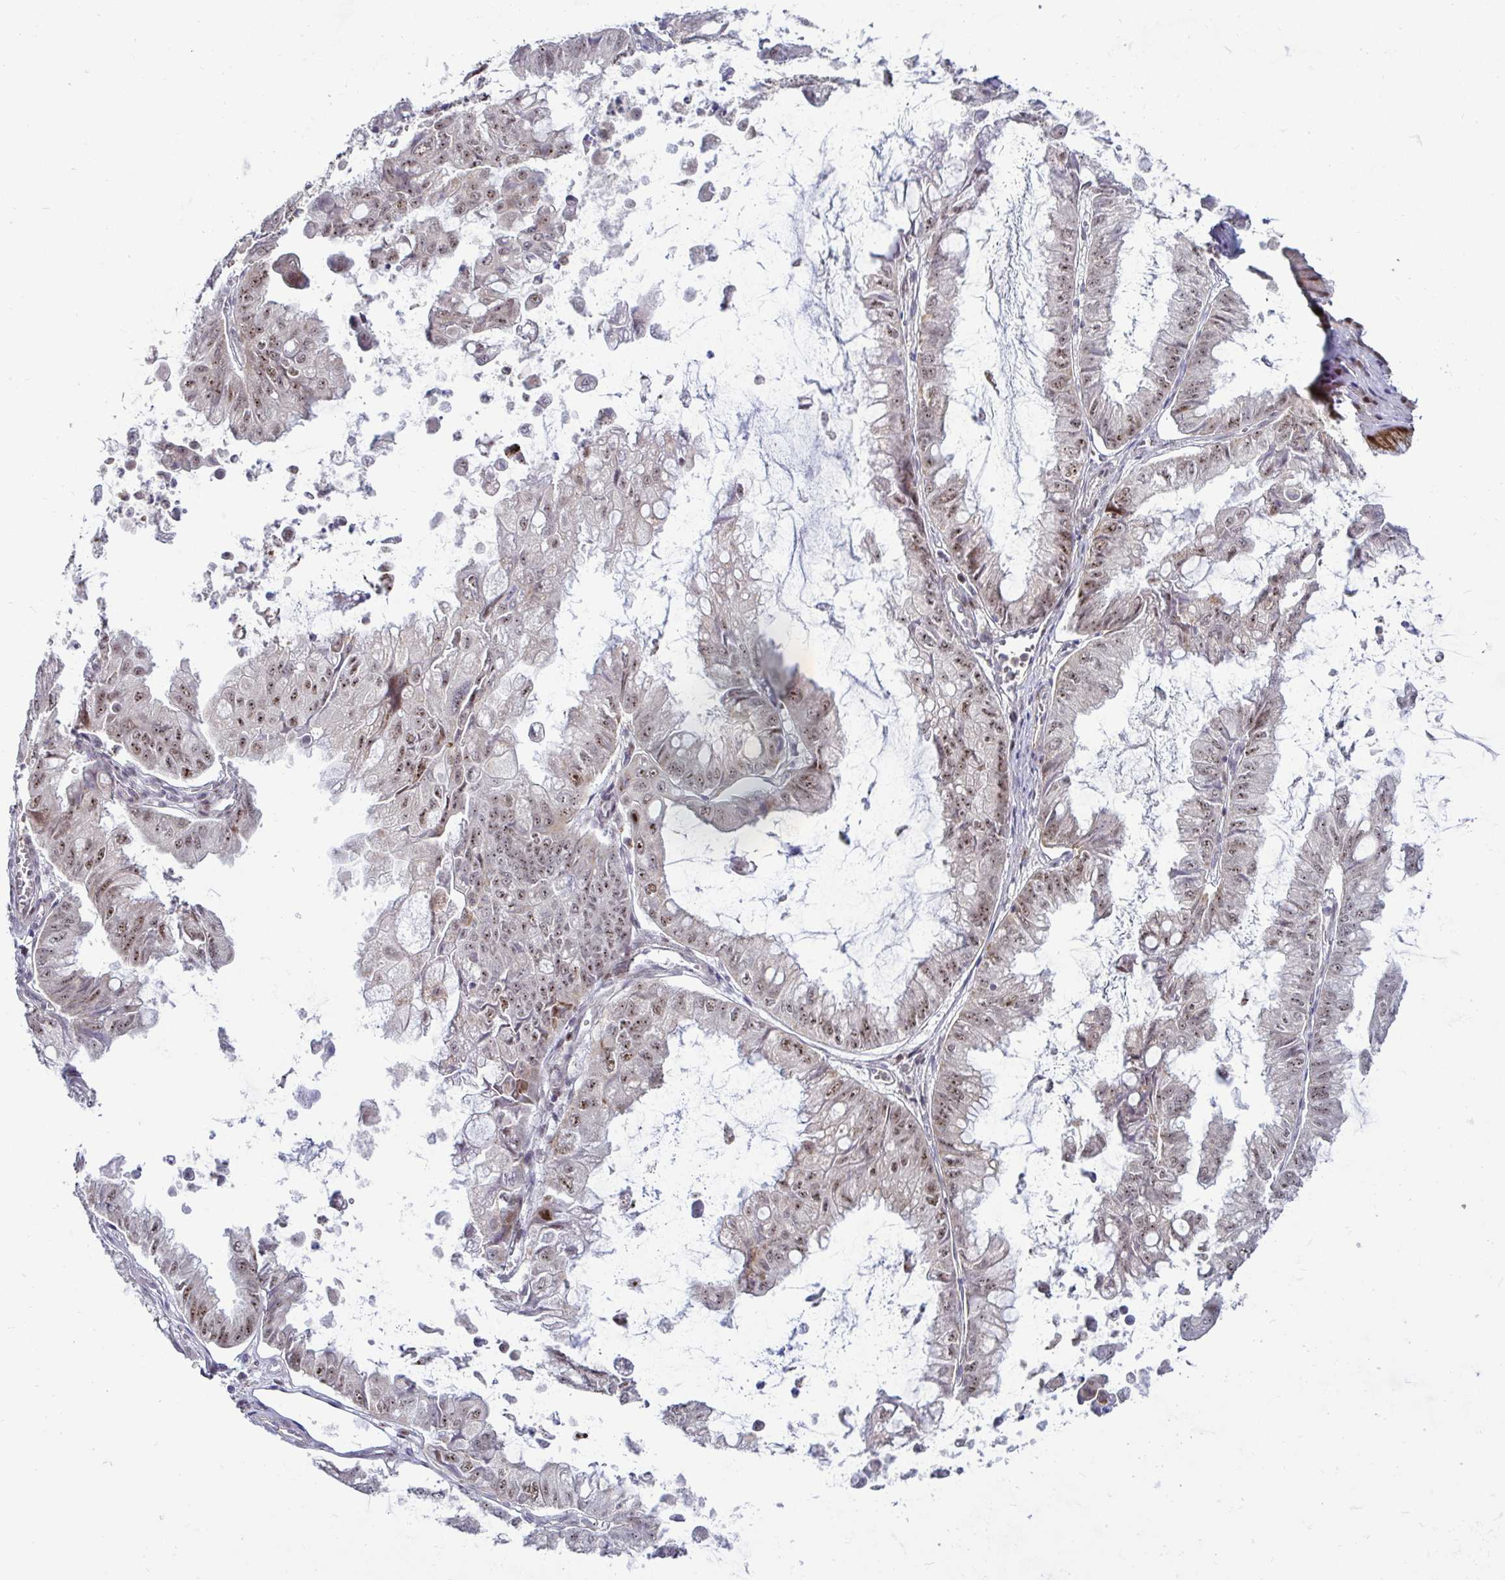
{"staining": {"intensity": "moderate", "quantity": ">75%", "location": "nuclear"}, "tissue": "stomach cancer", "cell_type": "Tumor cells", "image_type": "cancer", "snomed": [{"axis": "morphology", "description": "Adenocarcinoma, NOS"}, {"axis": "topography", "description": "Stomach, upper"}], "caption": "This is an image of immunohistochemistry (IHC) staining of stomach adenocarcinoma, which shows moderate staining in the nuclear of tumor cells.", "gene": "DZIP1", "patient": {"sex": "male", "age": 80}}